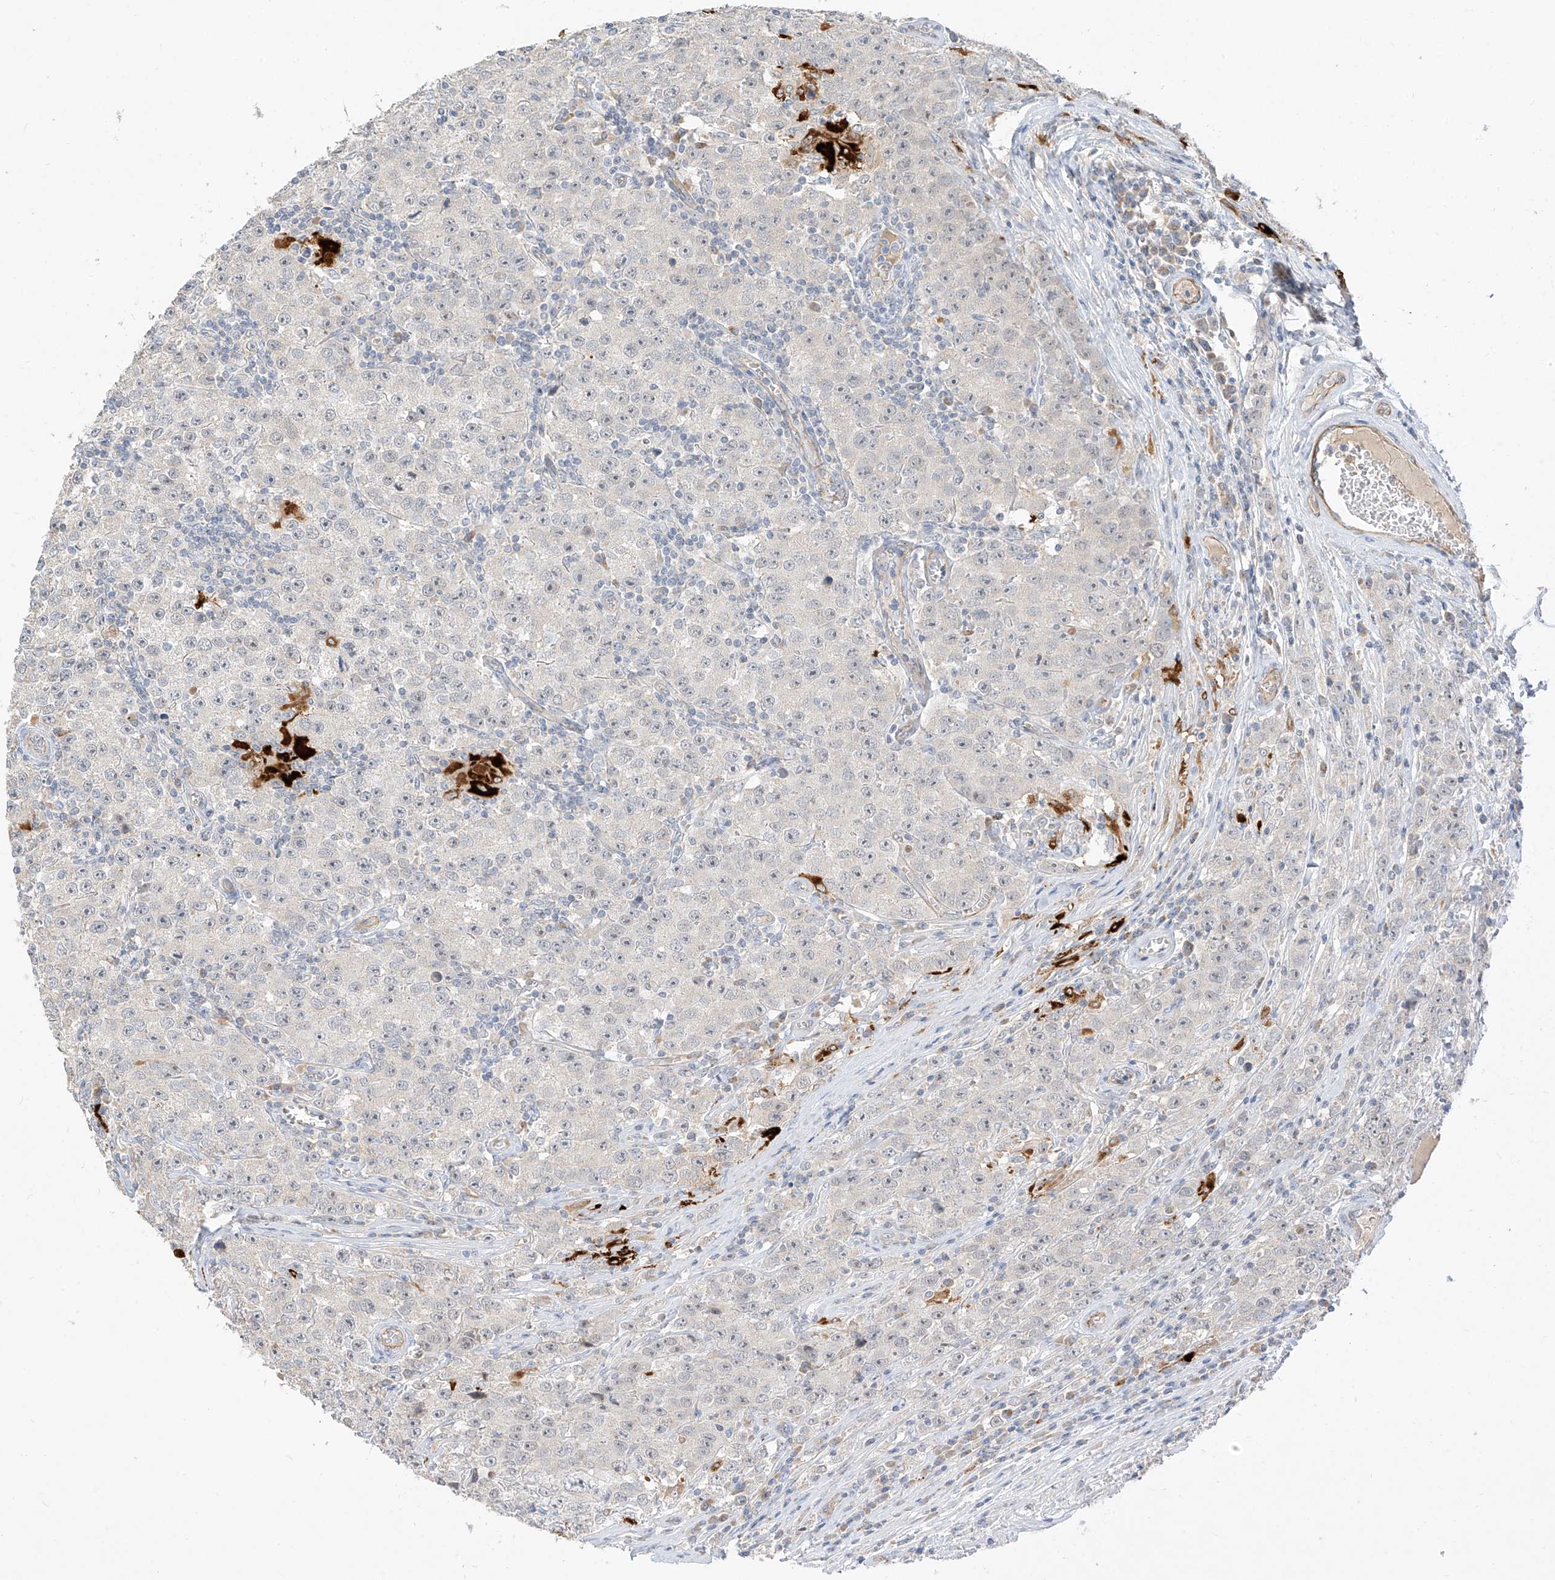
{"staining": {"intensity": "negative", "quantity": "none", "location": "none"}, "tissue": "testis cancer", "cell_type": "Tumor cells", "image_type": "cancer", "snomed": [{"axis": "morphology", "description": "Seminoma, NOS"}, {"axis": "morphology", "description": "Carcinoma, Embryonal, NOS"}, {"axis": "topography", "description": "Testis"}], "caption": "IHC of testis cancer (embryonal carcinoma) shows no staining in tumor cells.", "gene": "C2orf42", "patient": {"sex": "male", "age": 43}}